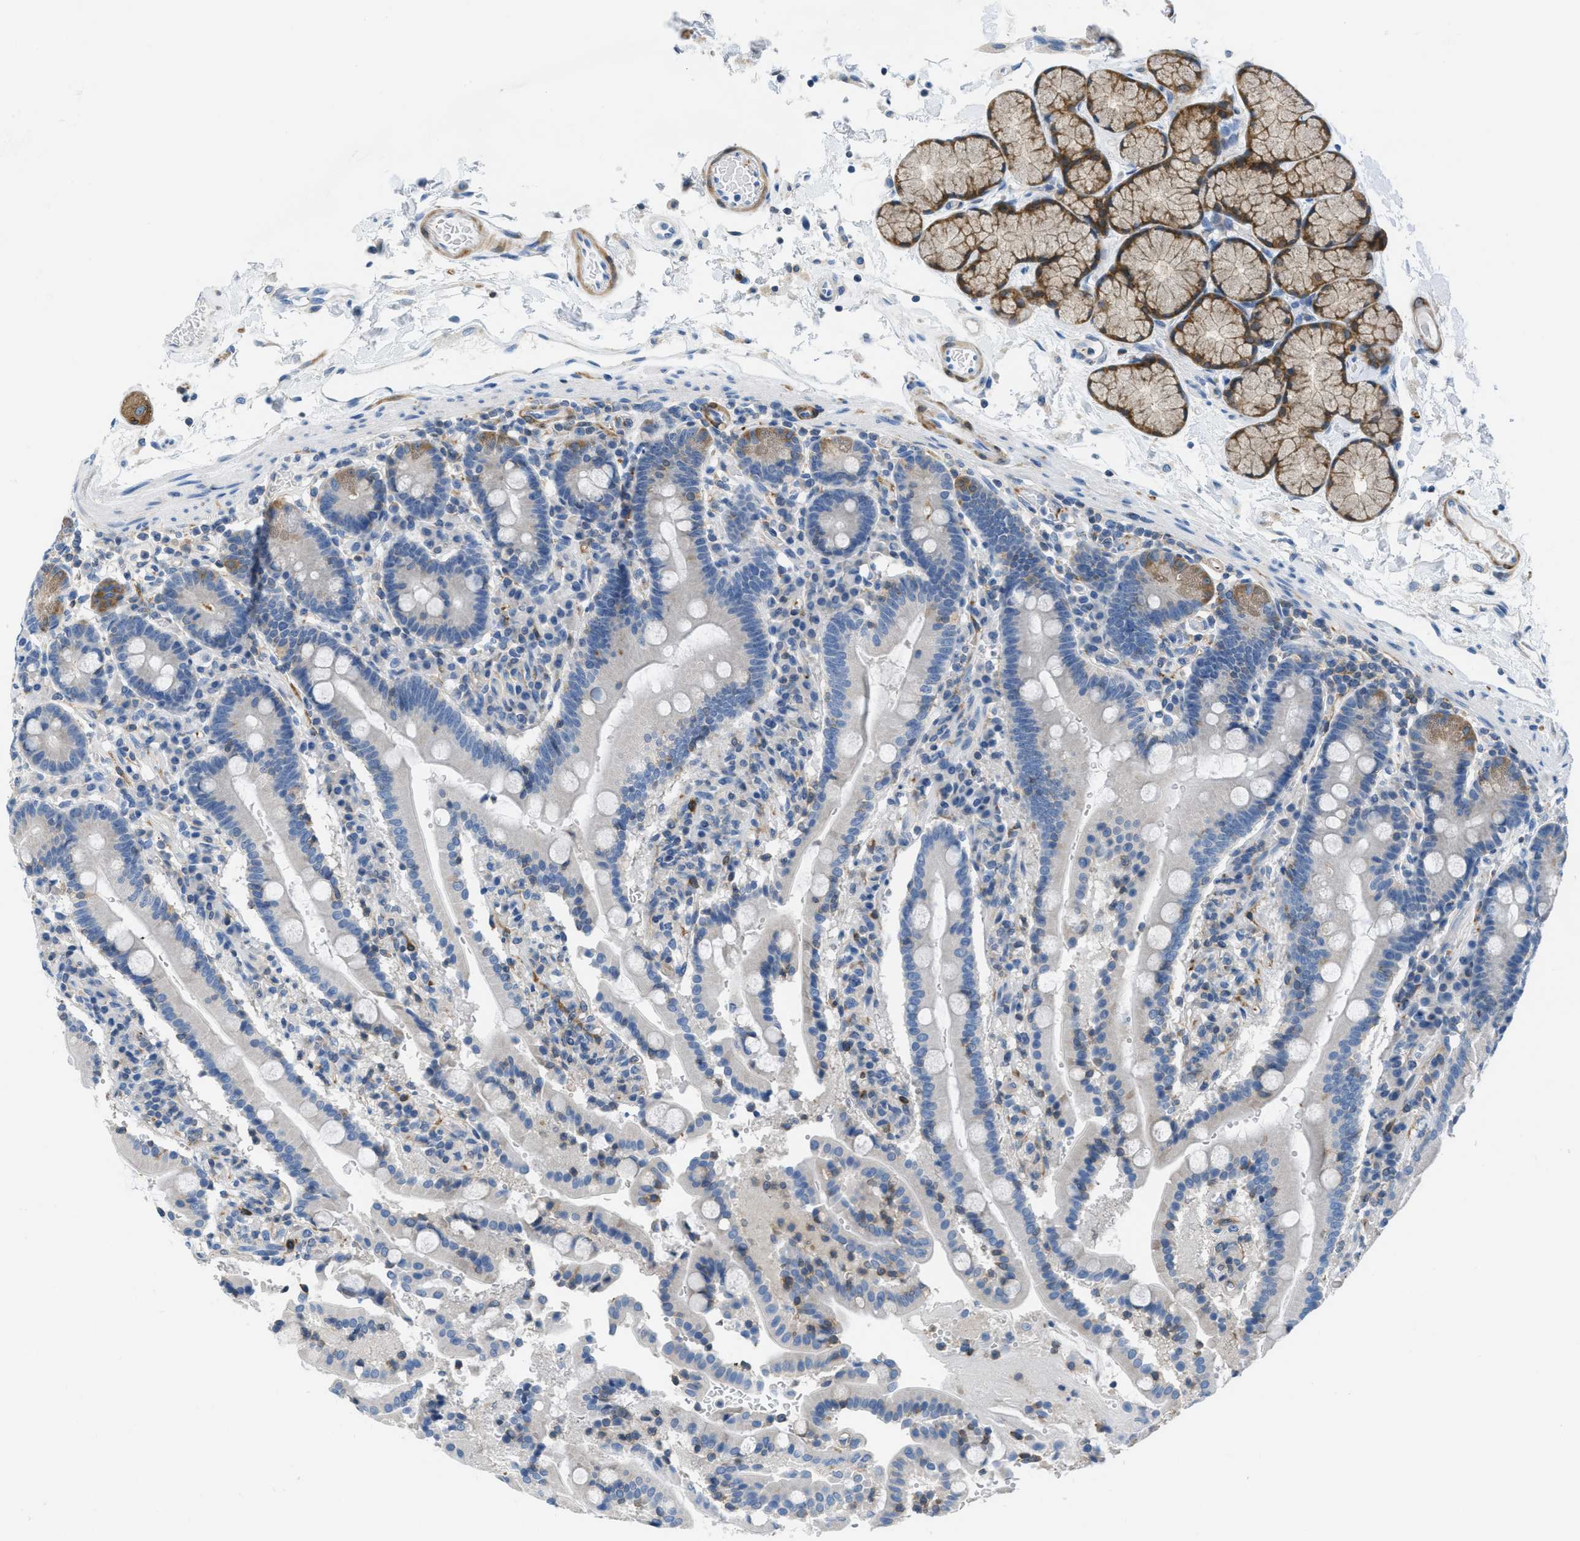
{"staining": {"intensity": "moderate", "quantity": "<25%", "location": "cytoplasmic/membranous"}, "tissue": "duodenum", "cell_type": "Glandular cells", "image_type": "normal", "snomed": [{"axis": "morphology", "description": "Normal tissue, NOS"}, {"axis": "topography", "description": "Small intestine, NOS"}], "caption": "Immunohistochemistry (IHC) (DAB) staining of normal duodenum reveals moderate cytoplasmic/membranous protein expression in approximately <25% of glandular cells.", "gene": "MAPRE2", "patient": {"sex": "female", "age": 71}}